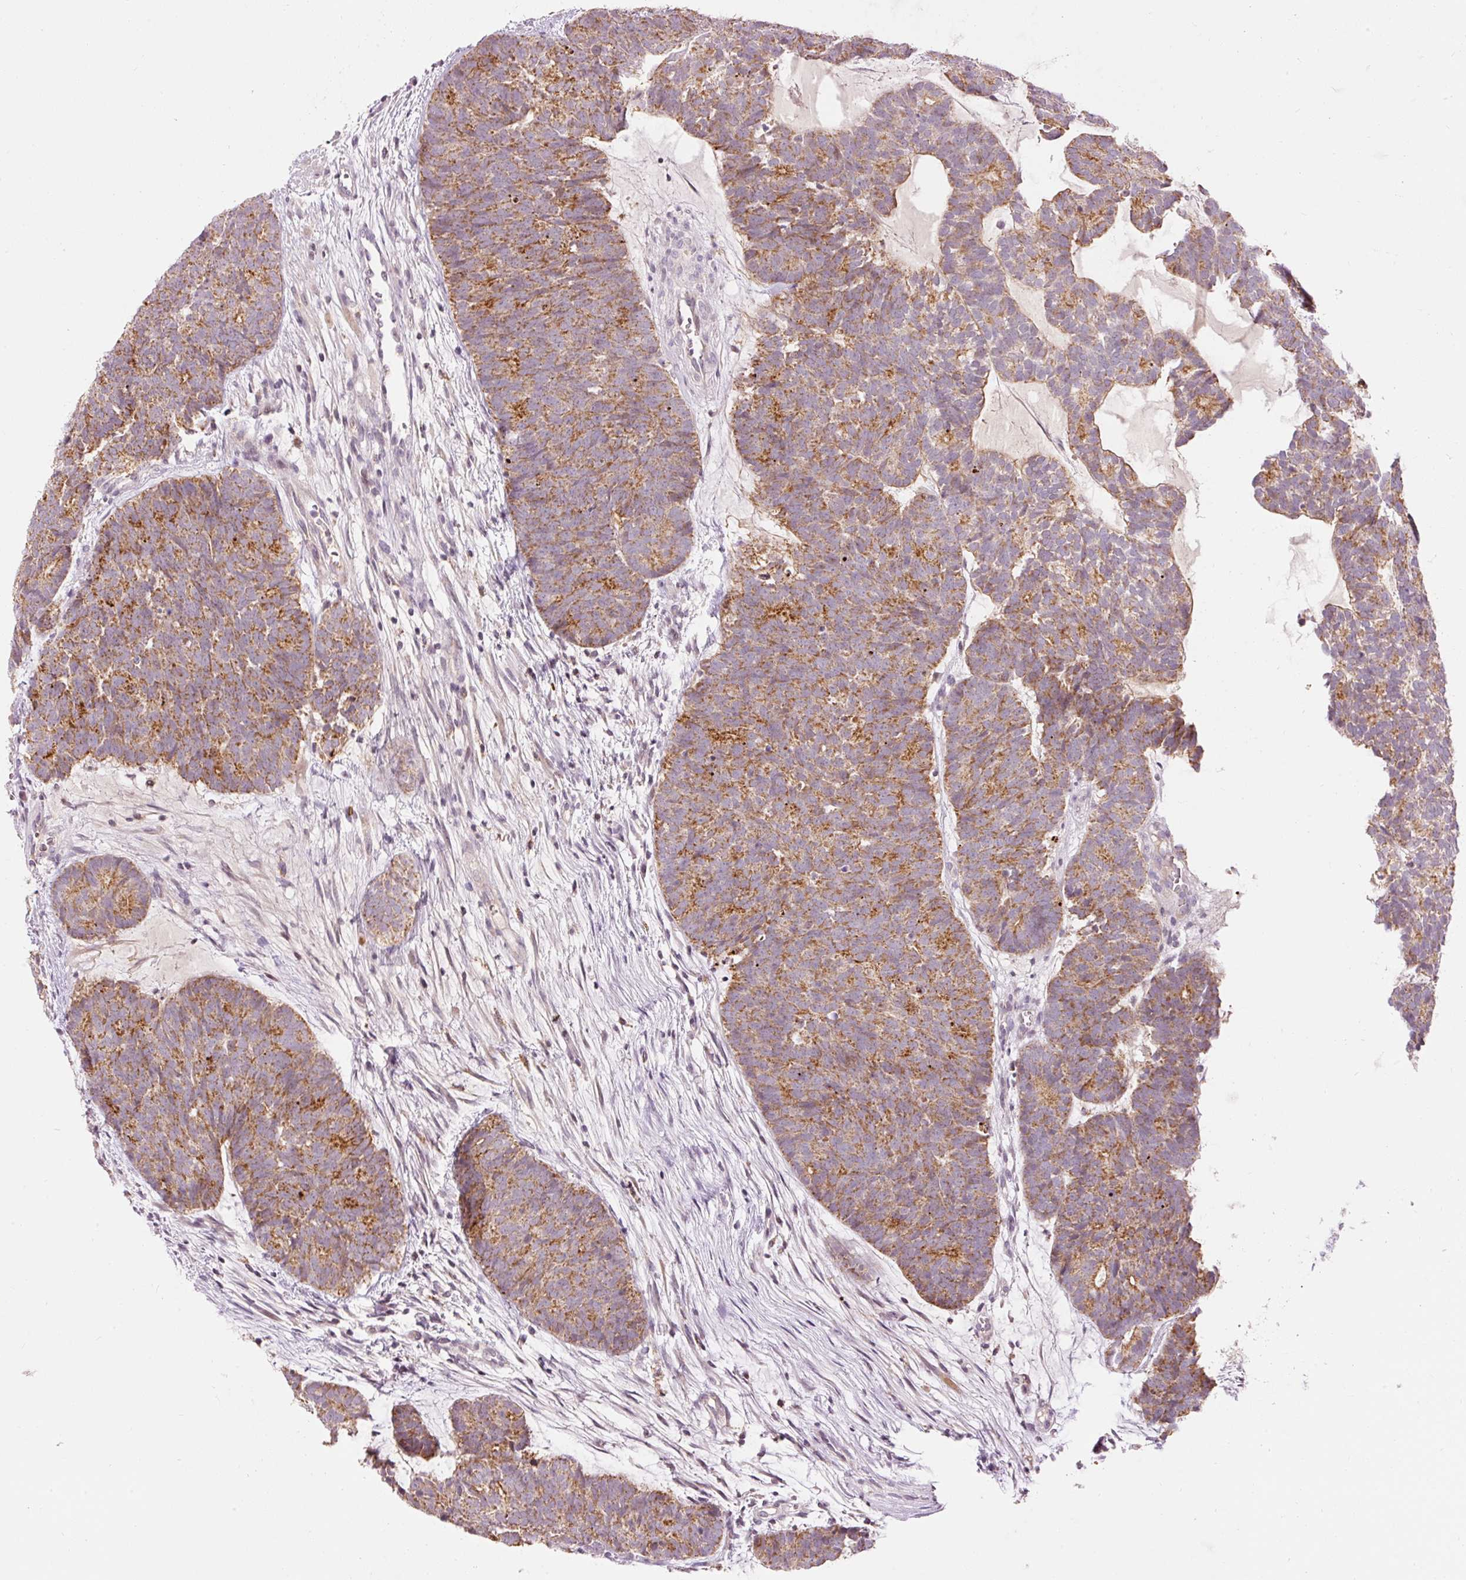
{"staining": {"intensity": "moderate", "quantity": ">75%", "location": "cytoplasmic/membranous"}, "tissue": "head and neck cancer", "cell_type": "Tumor cells", "image_type": "cancer", "snomed": [{"axis": "morphology", "description": "Adenocarcinoma, NOS"}, {"axis": "topography", "description": "Head-Neck"}], "caption": "Adenocarcinoma (head and neck) stained for a protein demonstrates moderate cytoplasmic/membranous positivity in tumor cells. (DAB IHC with brightfield microscopy, high magnification).", "gene": "ABHD11", "patient": {"sex": "female", "age": 81}}